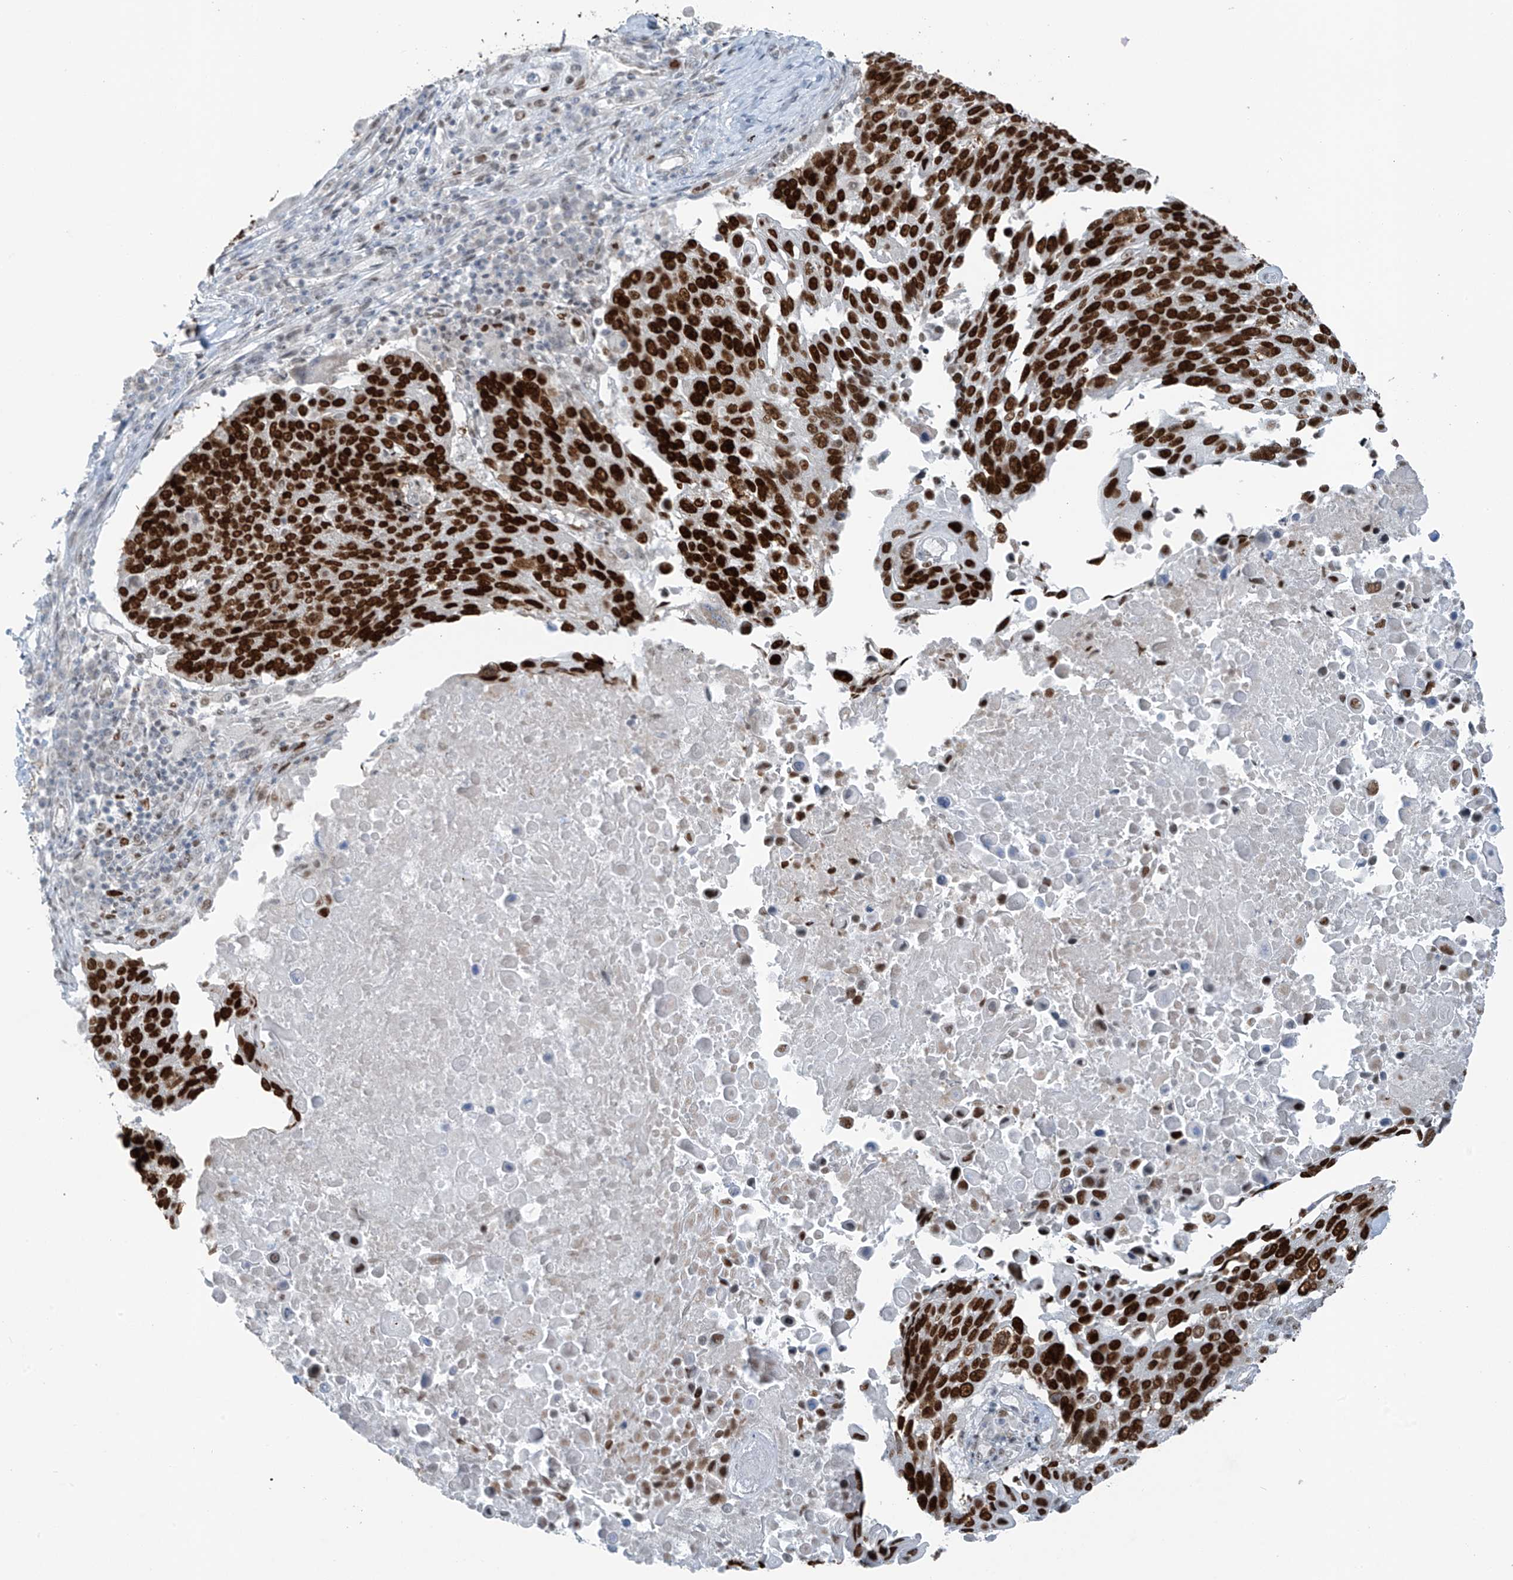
{"staining": {"intensity": "strong", "quantity": ">75%", "location": "nuclear"}, "tissue": "lung cancer", "cell_type": "Tumor cells", "image_type": "cancer", "snomed": [{"axis": "morphology", "description": "Squamous cell carcinoma, NOS"}, {"axis": "topography", "description": "Lung"}], "caption": "Lung cancer (squamous cell carcinoma) stained for a protein displays strong nuclear positivity in tumor cells.", "gene": "WRNIP1", "patient": {"sex": "male", "age": 66}}